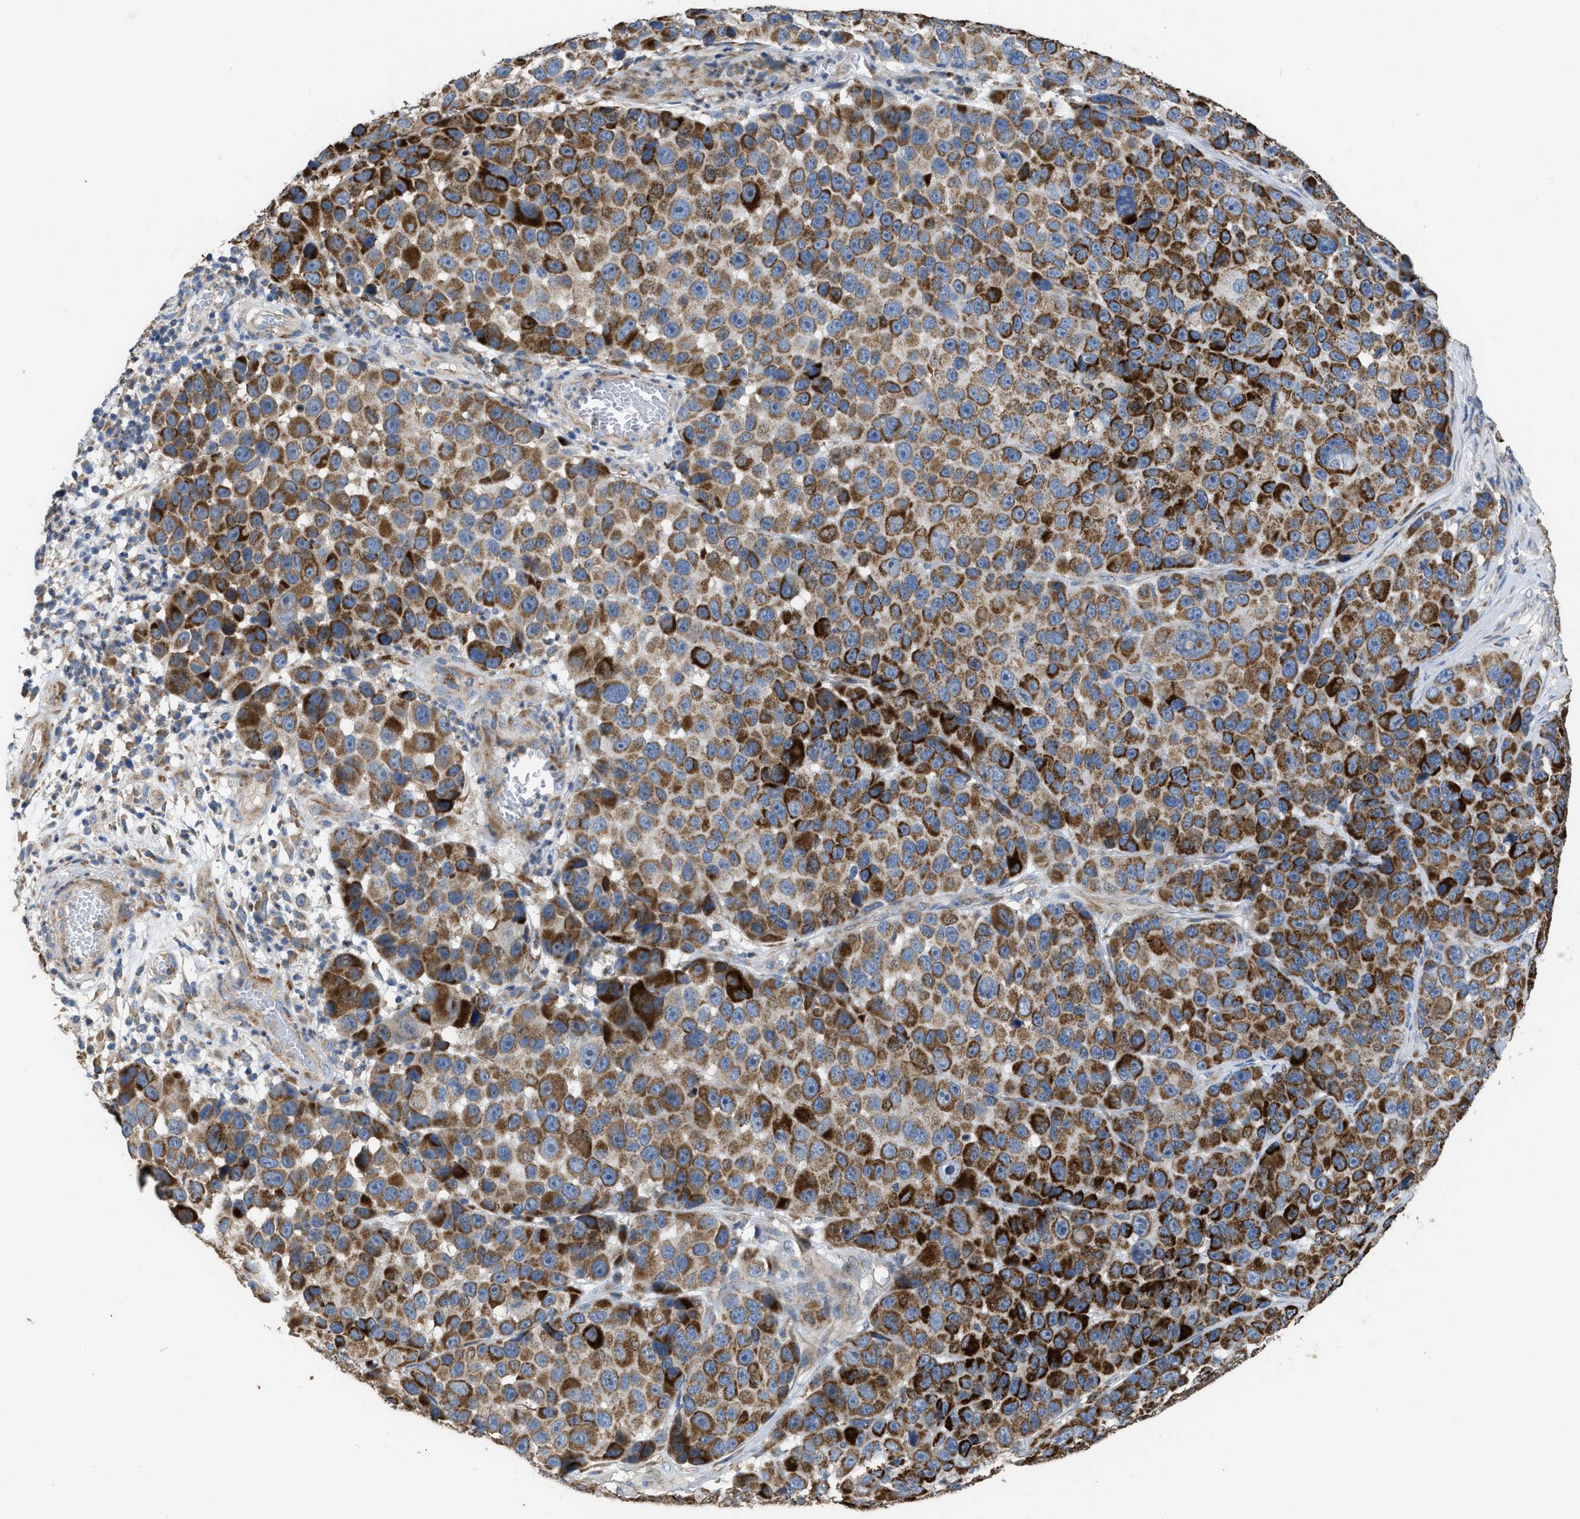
{"staining": {"intensity": "strong", "quantity": ">75%", "location": "cytoplasmic/membranous"}, "tissue": "melanoma", "cell_type": "Tumor cells", "image_type": "cancer", "snomed": [{"axis": "morphology", "description": "Malignant melanoma, NOS"}, {"axis": "topography", "description": "Skin"}], "caption": "Immunohistochemistry of human malignant melanoma exhibits high levels of strong cytoplasmic/membranous positivity in approximately >75% of tumor cells.", "gene": "AK2", "patient": {"sex": "male", "age": 53}}